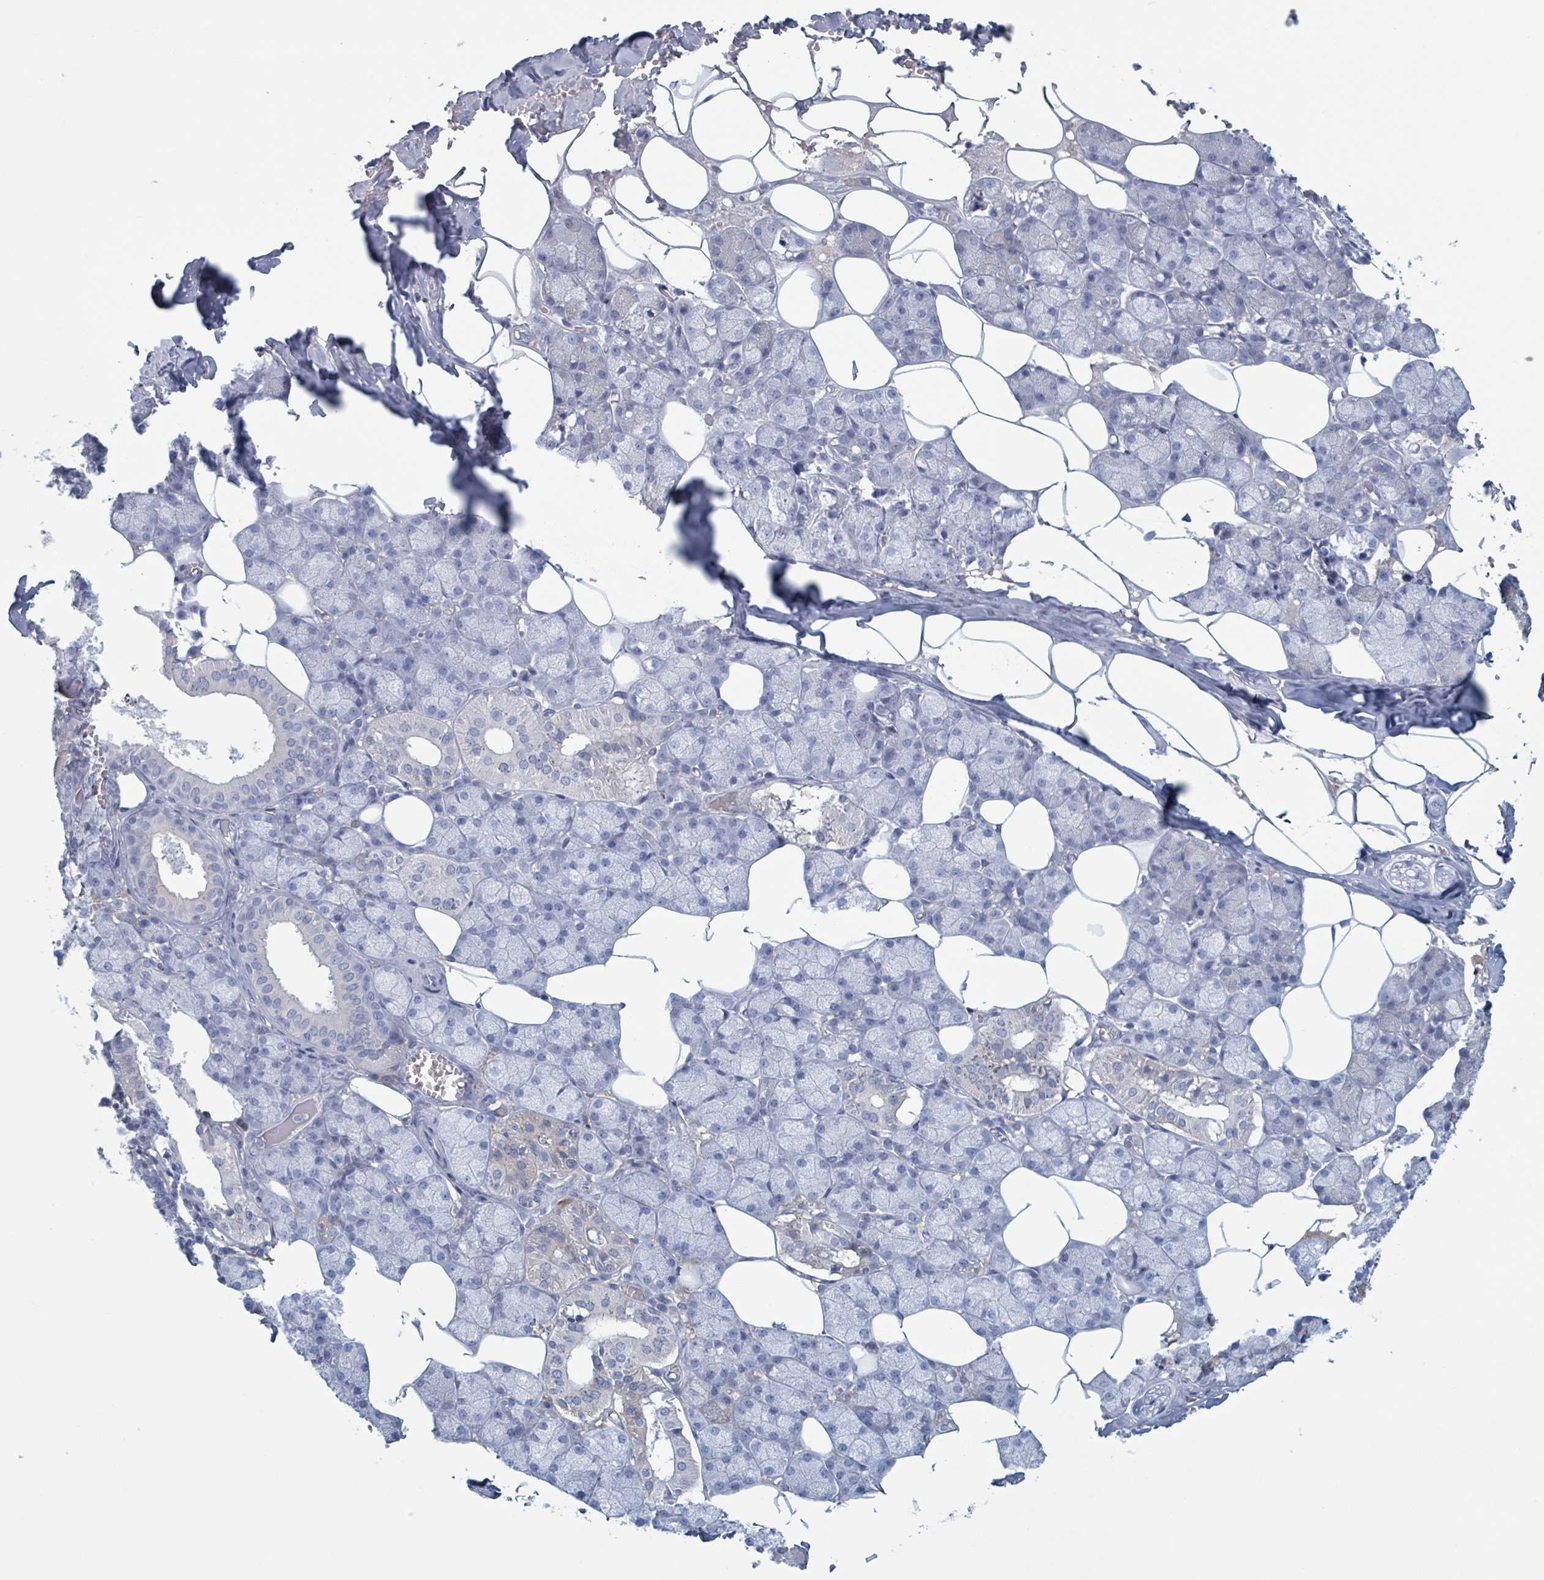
{"staining": {"intensity": "negative", "quantity": "none", "location": "none"}, "tissue": "salivary gland", "cell_type": "Glandular cells", "image_type": "normal", "snomed": [{"axis": "morphology", "description": "Normal tissue, NOS"}, {"axis": "topography", "description": "Salivary gland"}], "caption": "A high-resolution photomicrograph shows IHC staining of normal salivary gland, which exhibits no significant positivity in glandular cells.", "gene": "KLK4", "patient": {"sex": "male", "age": 62}}